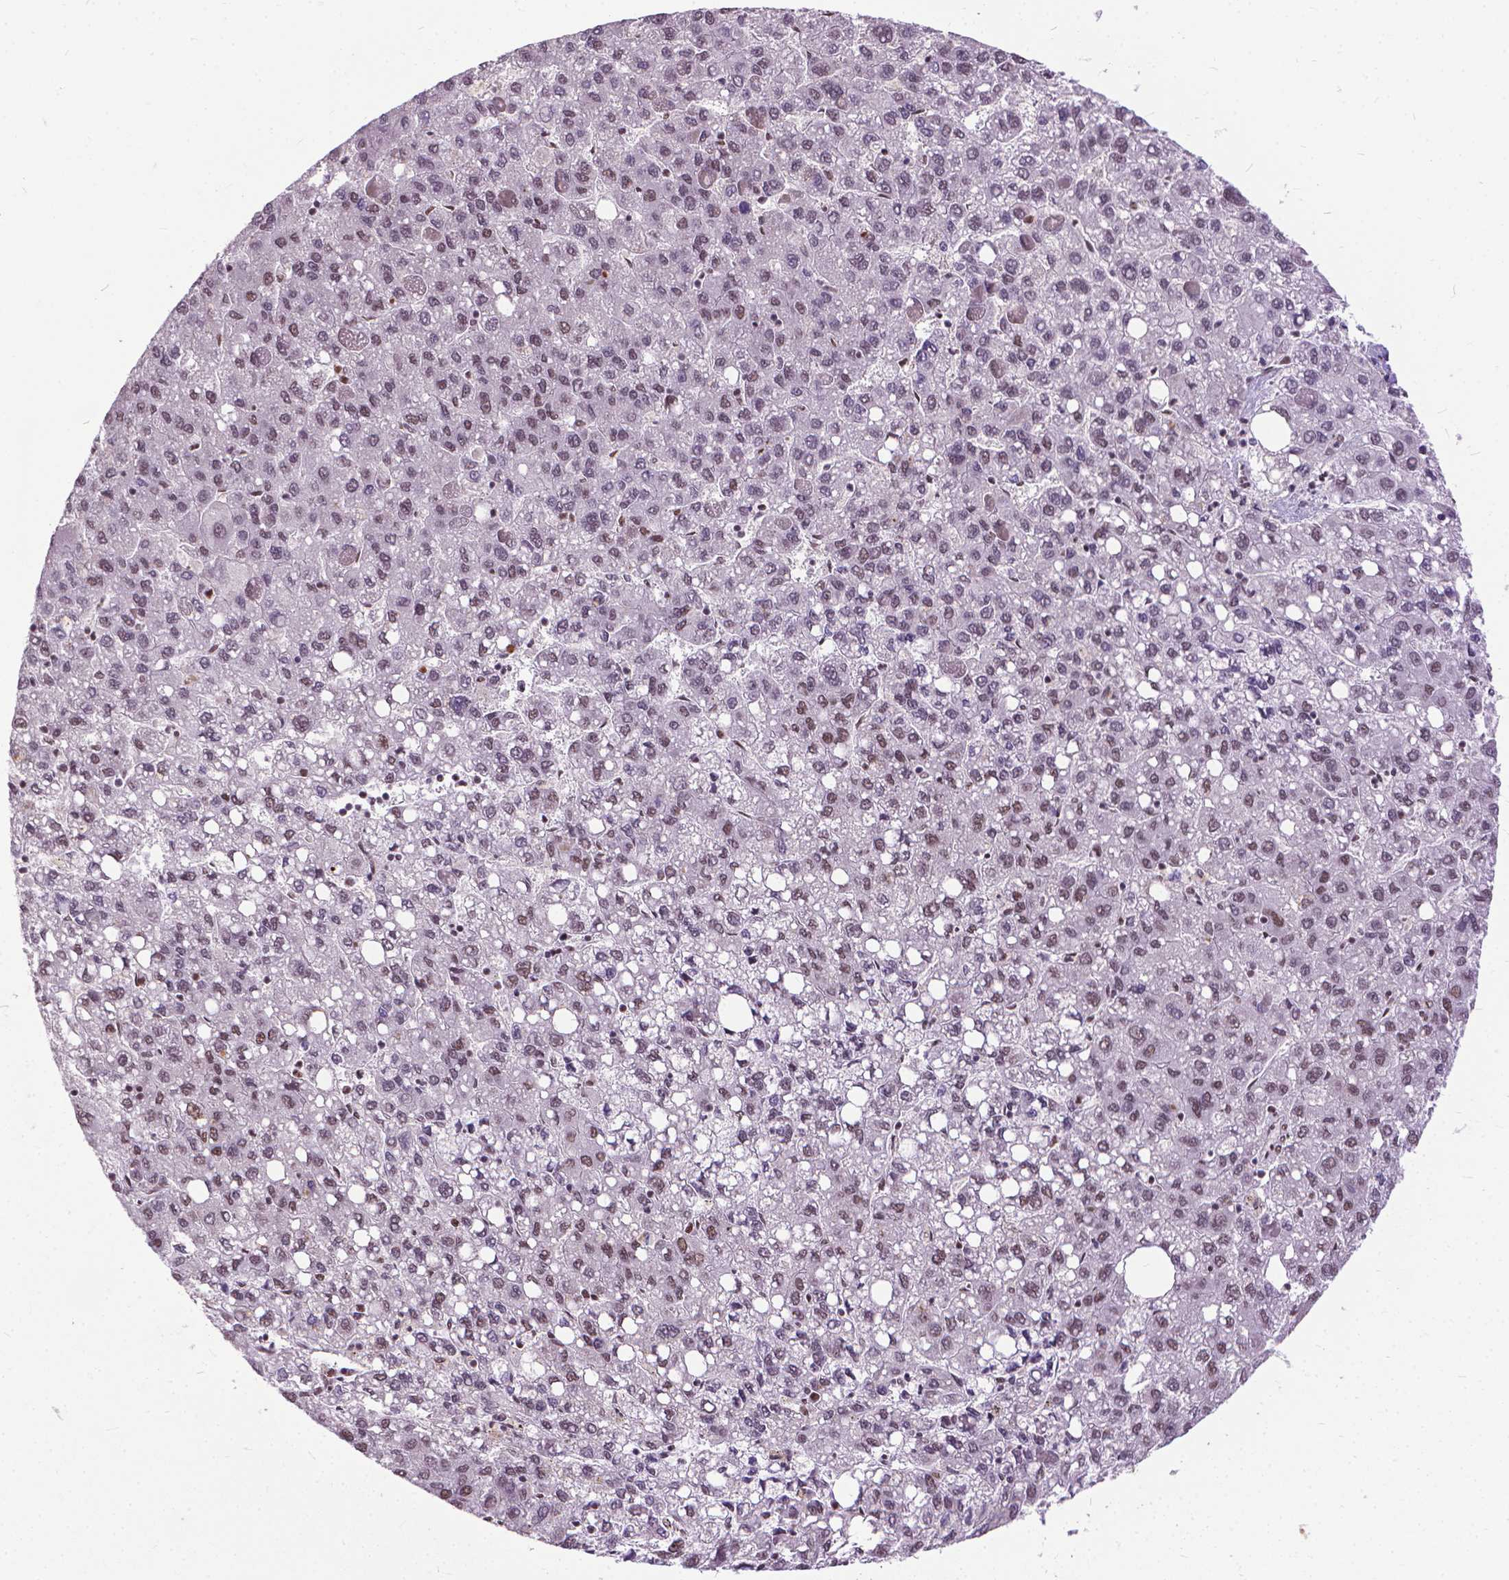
{"staining": {"intensity": "moderate", "quantity": "<25%", "location": "nuclear"}, "tissue": "liver cancer", "cell_type": "Tumor cells", "image_type": "cancer", "snomed": [{"axis": "morphology", "description": "Carcinoma, Hepatocellular, NOS"}, {"axis": "topography", "description": "Liver"}], "caption": "Moderate nuclear protein expression is identified in approximately <25% of tumor cells in liver cancer (hepatocellular carcinoma).", "gene": "AKAP8", "patient": {"sex": "female", "age": 82}}